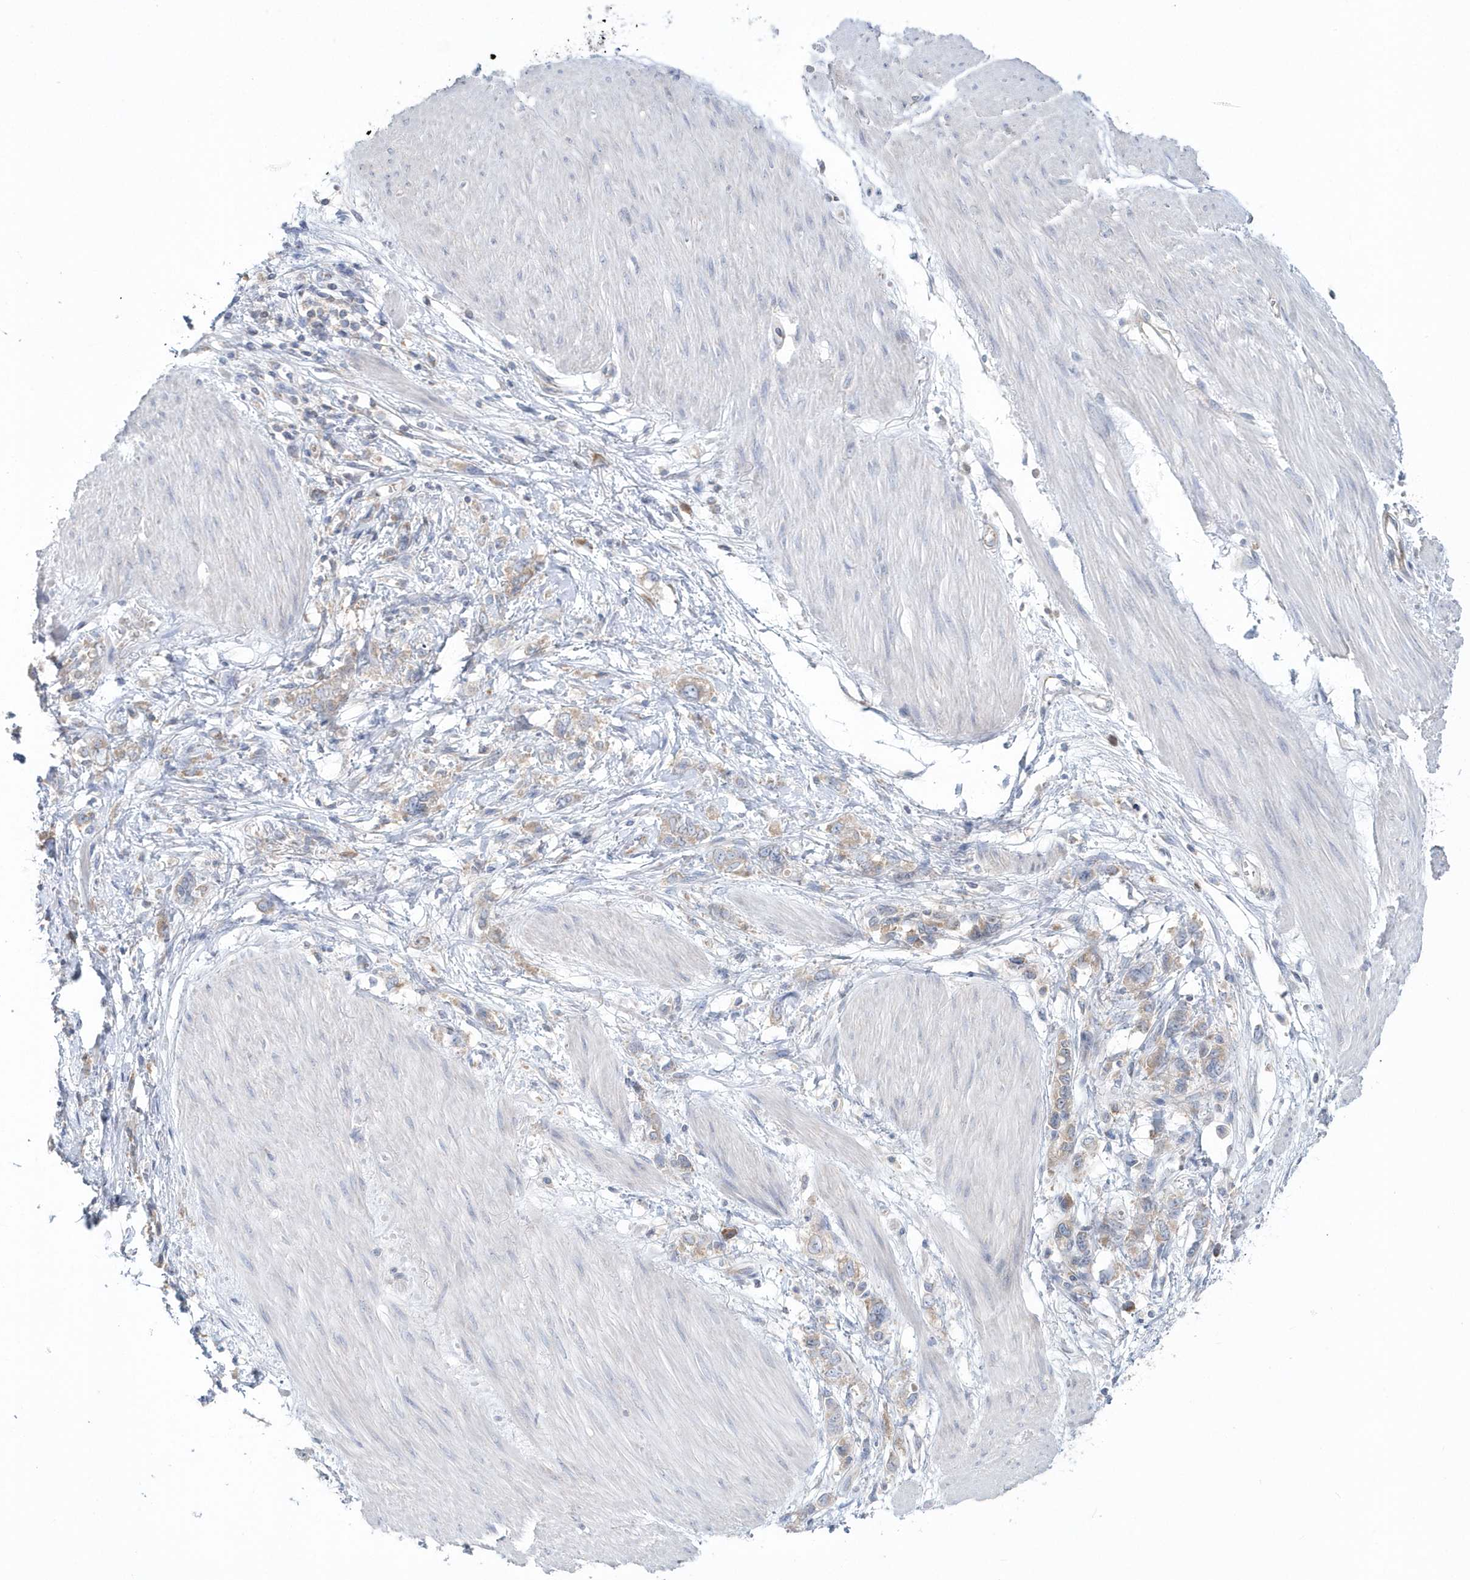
{"staining": {"intensity": "weak", "quantity": ">75%", "location": "cytoplasmic/membranous"}, "tissue": "stomach cancer", "cell_type": "Tumor cells", "image_type": "cancer", "snomed": [{"axis": "morphology", "description": "Adenocarcinoma, NOS"}, {"axis": "topography", "description": "Stomach"}], "caption": "DAB immunohistochemical staining of stomach cancer exhibits weak cytoplasmic/membranous protein positivity in about >75% of tumor cells.", "gene": "EIF3C", "patient": {"sex": "female", "age": 76}}